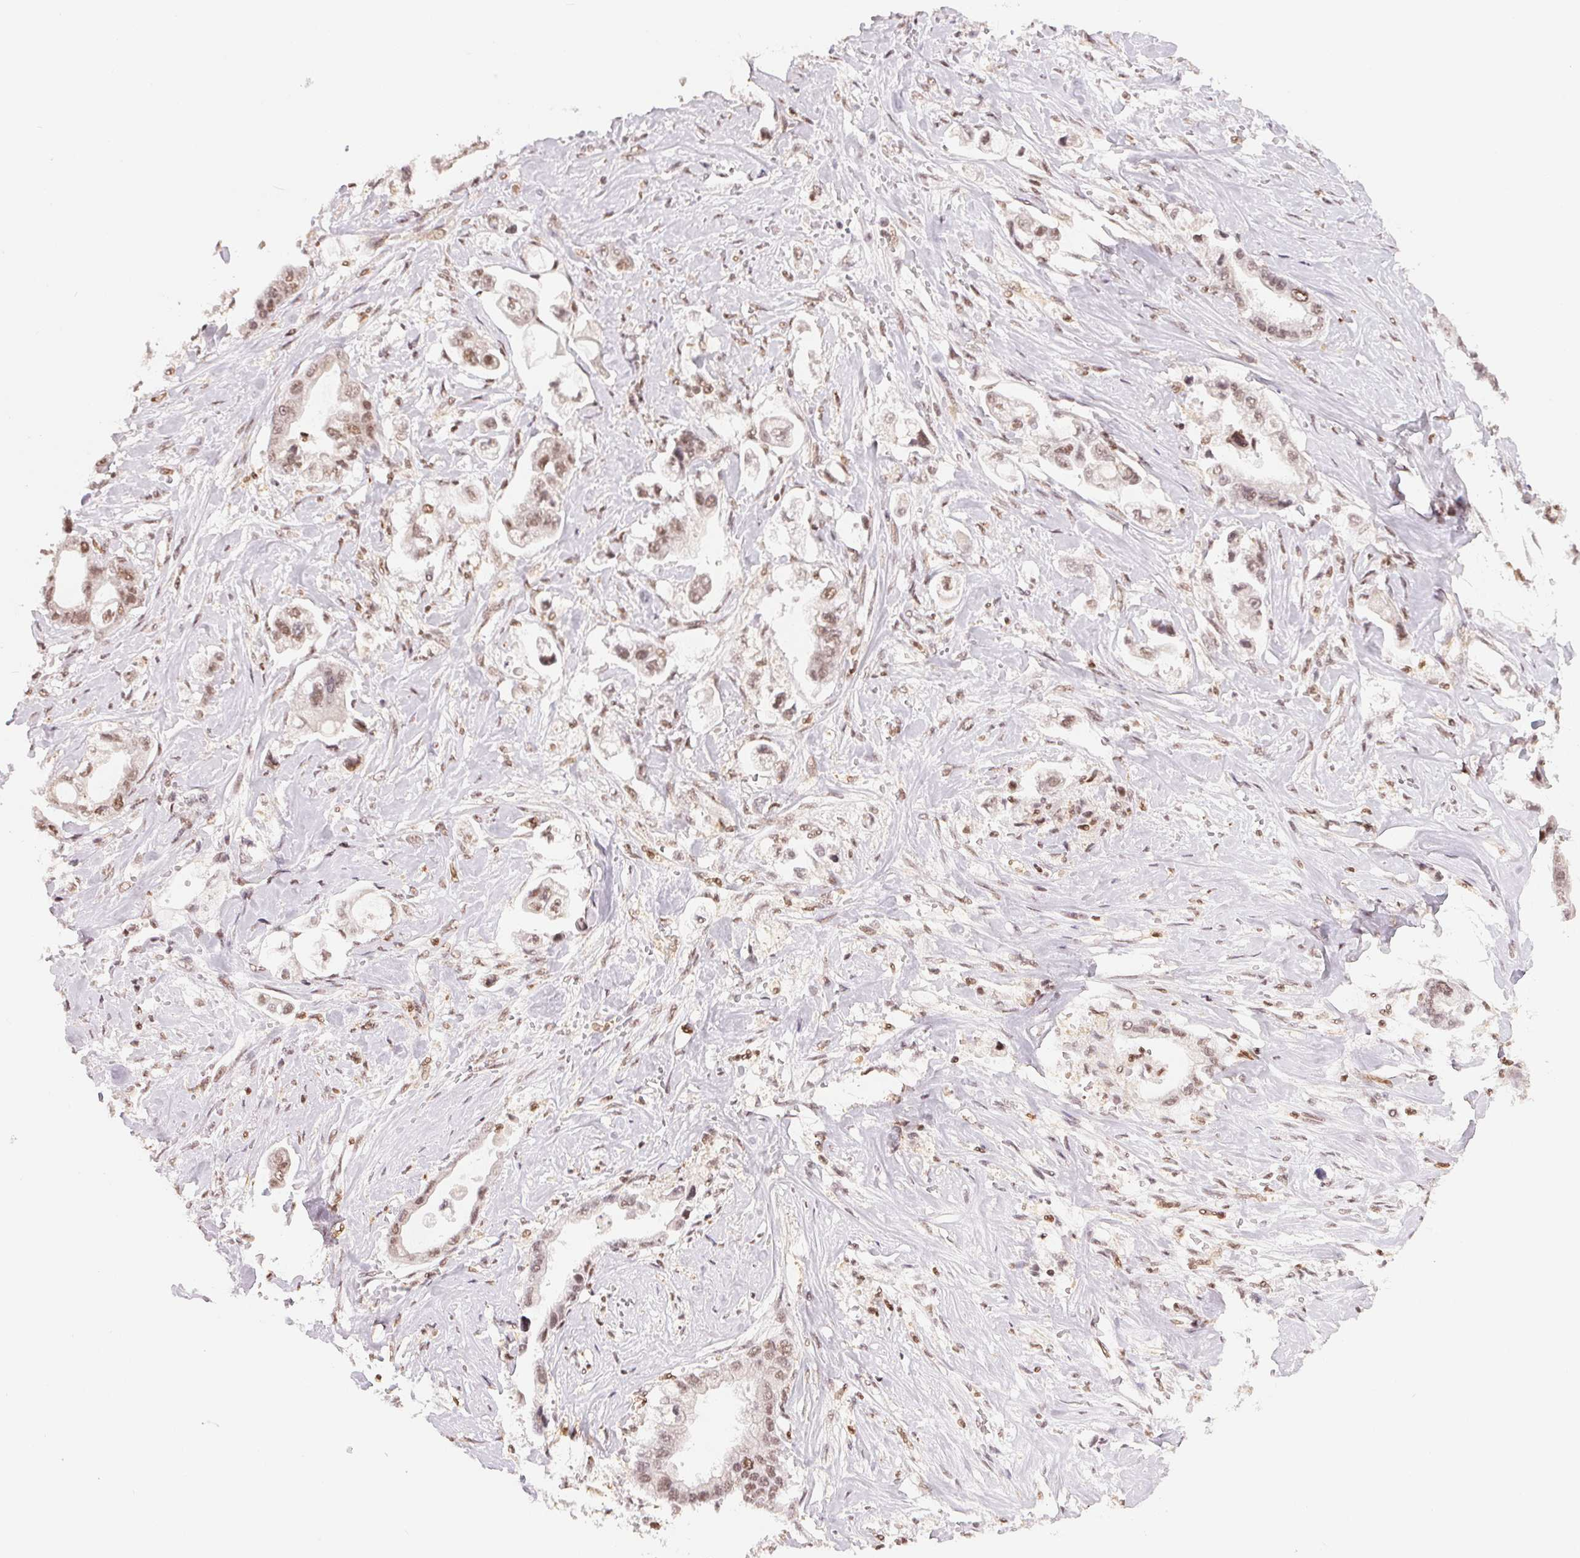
{"staining": {"intensity": "moderate", "quantity": ">75%", "location": "nuclear"}, "tissue": "stomach cancer", "cell_type": "Tumor cells", "image_type": "cancer", "snomed": [{"axis": "morphology", "description": "Adenocarcinoma, NOS"}, {"axis": "topography", "description": "Stomach"}], "caption": "Adenocarcinoma (stomach) stained with a protein marker displays moderate staining in tumor cells.", "gene": "NFE2L1", "patient": {"sex": "male", "age": 62}}